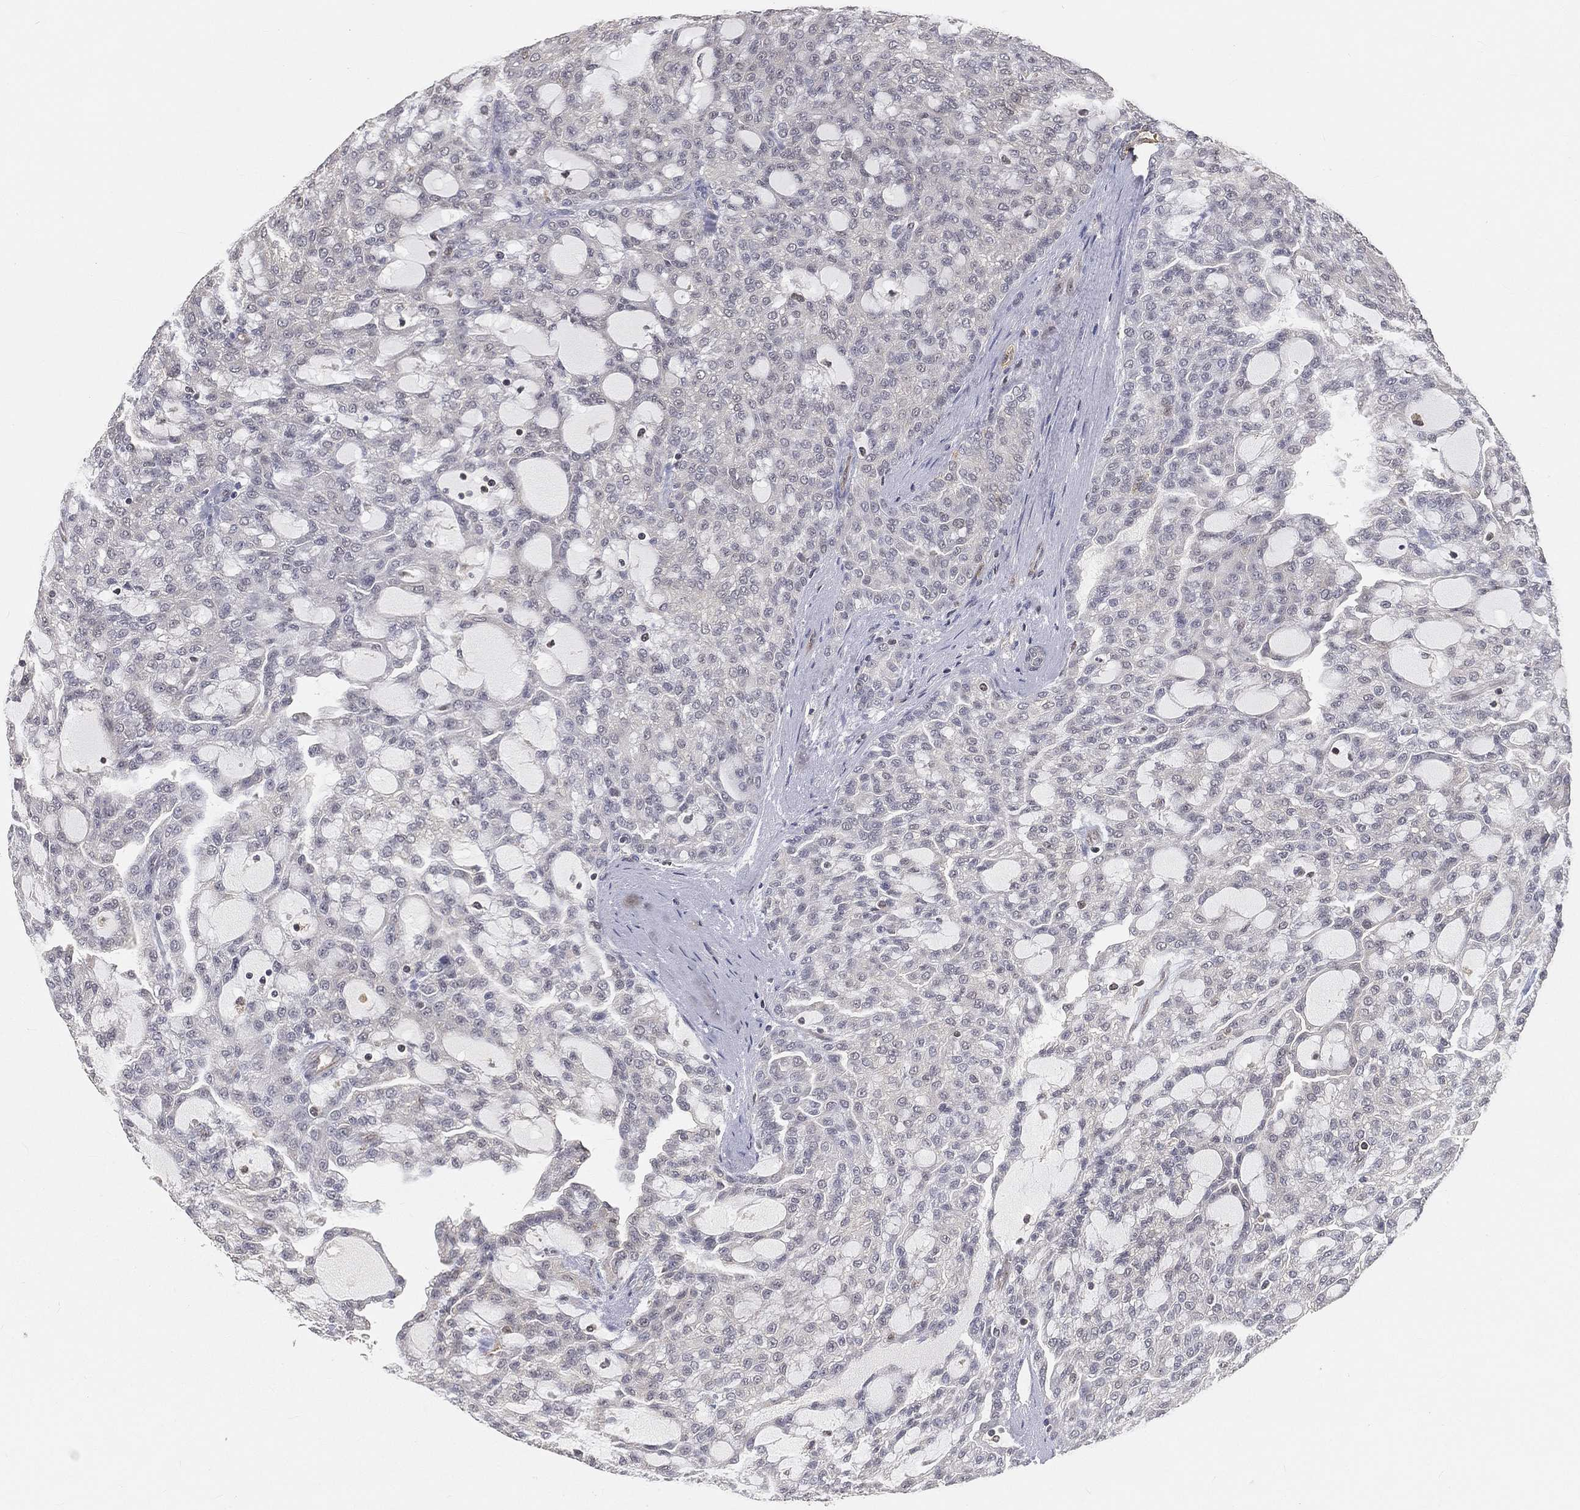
{"staining": {"intensity": "negative", "quantity": "none", "location": "none"}, "tissue": "renal cancer", "cell_type": "Tumor cells", "image_type": "cancer", "snomed": [{"axis": "morphology", "description": "Adenocarcinoma, NOS"}, {"axis": "topography", "description": "Kidney"}], "caption": "Immunohistochemistry (IHC) histopathology image of renal cancer (adenocarcinoma) stained for a protein (brown), which displays no staining in tumor cells.", "gene": "MAPK1", "patient": {"sex": "male", "age": 63}}